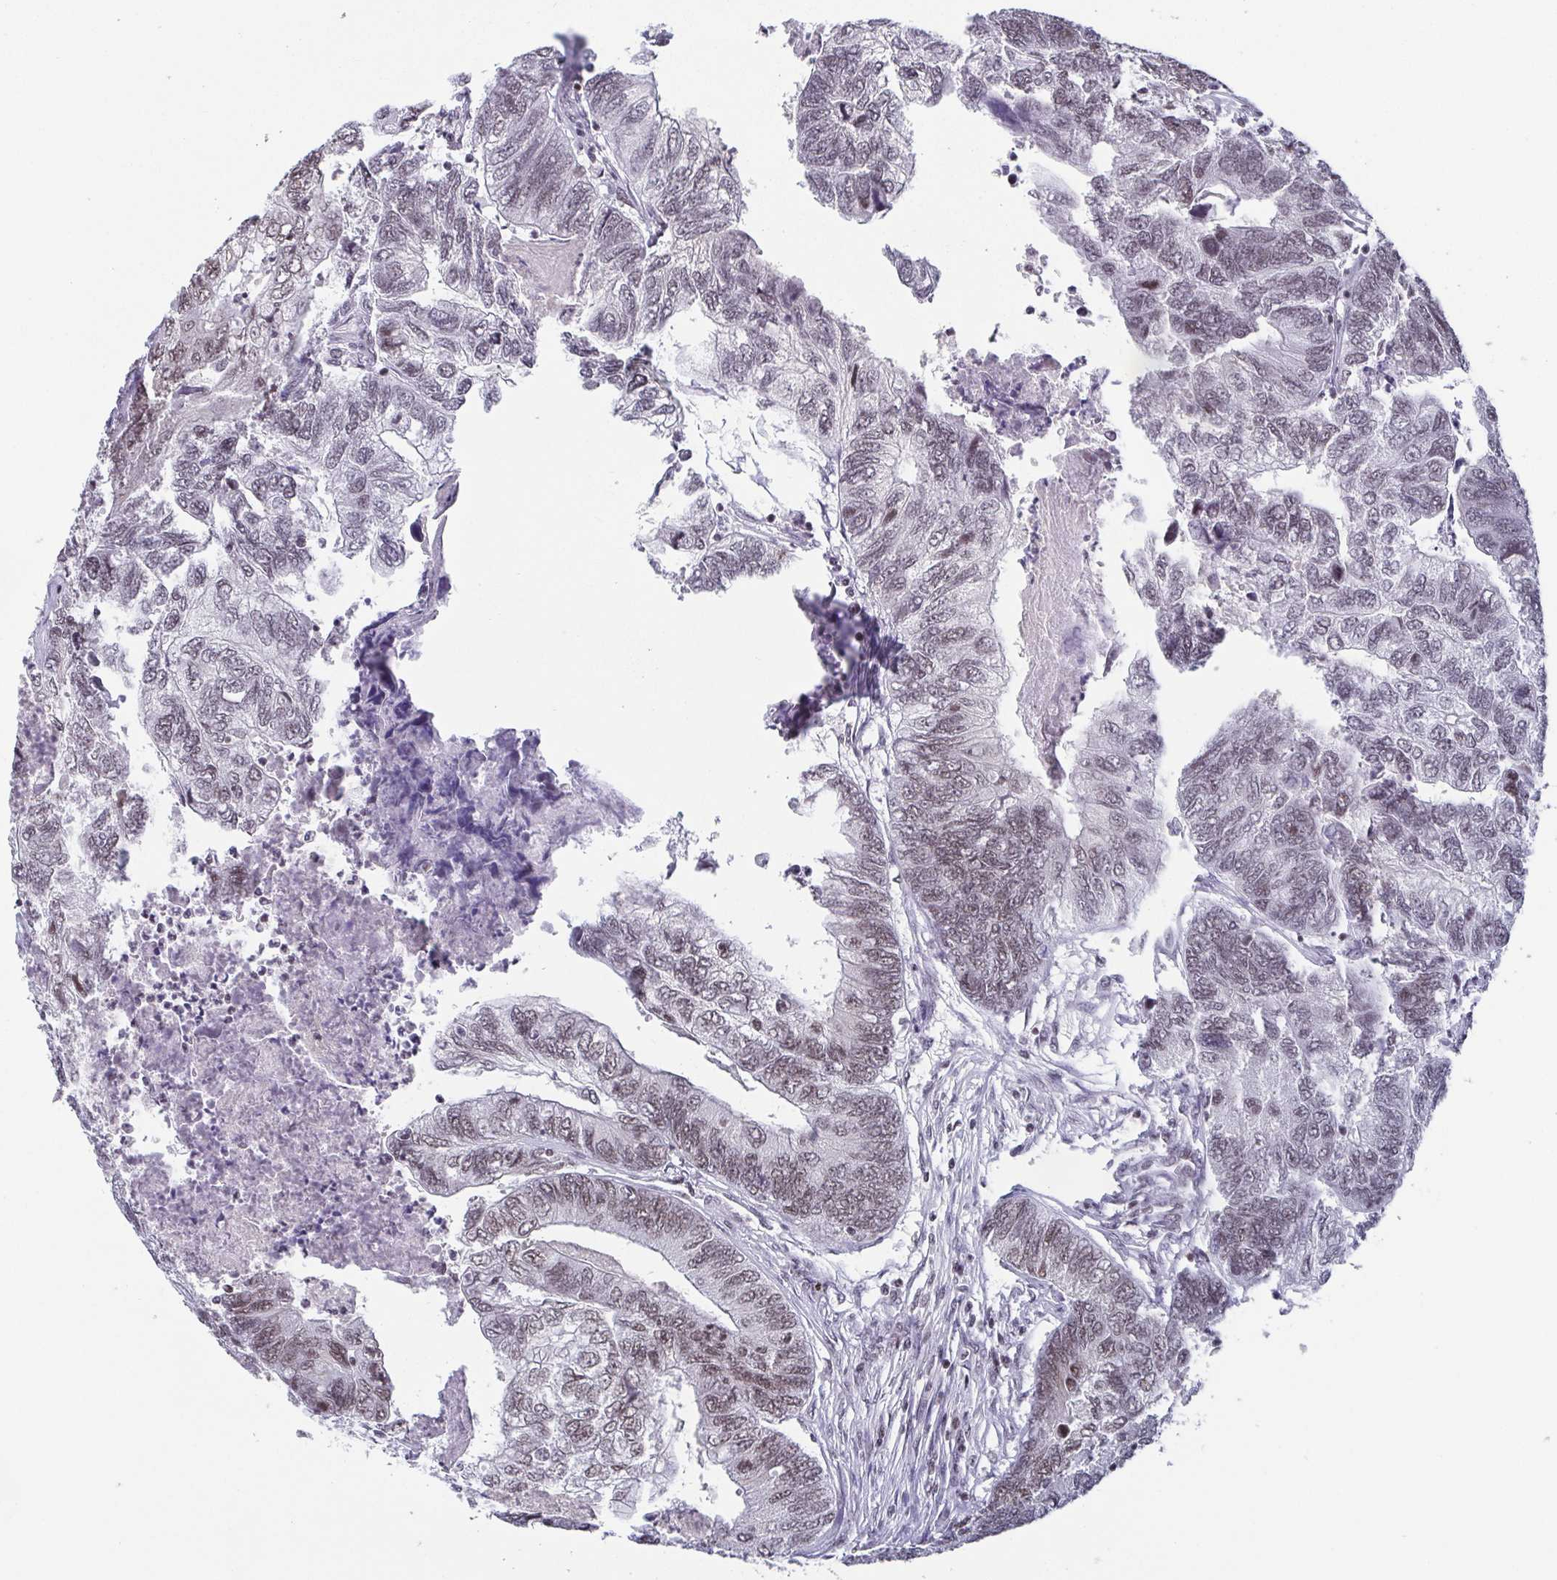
{"staining": {"intensity": "weak", "quantity": "25%-75%", "location": "nuclear"}, "tissue": "colorectal cancer", "cell_type": "Tumor cells", "image_type": "cancer", "snomed": [{"axis": "morphology", "description": "Adenocarcinoma, NOS"}, {"axis": "topography", "description": "Colon"}], "caption": "Human colorectal cancer stained for a protein (brown) demonstrates weak nuclear positive positivity in about 25%-75% of tumor cells.", "gene": "CTCF", "patient": {"sex": "female", "age": 67}}